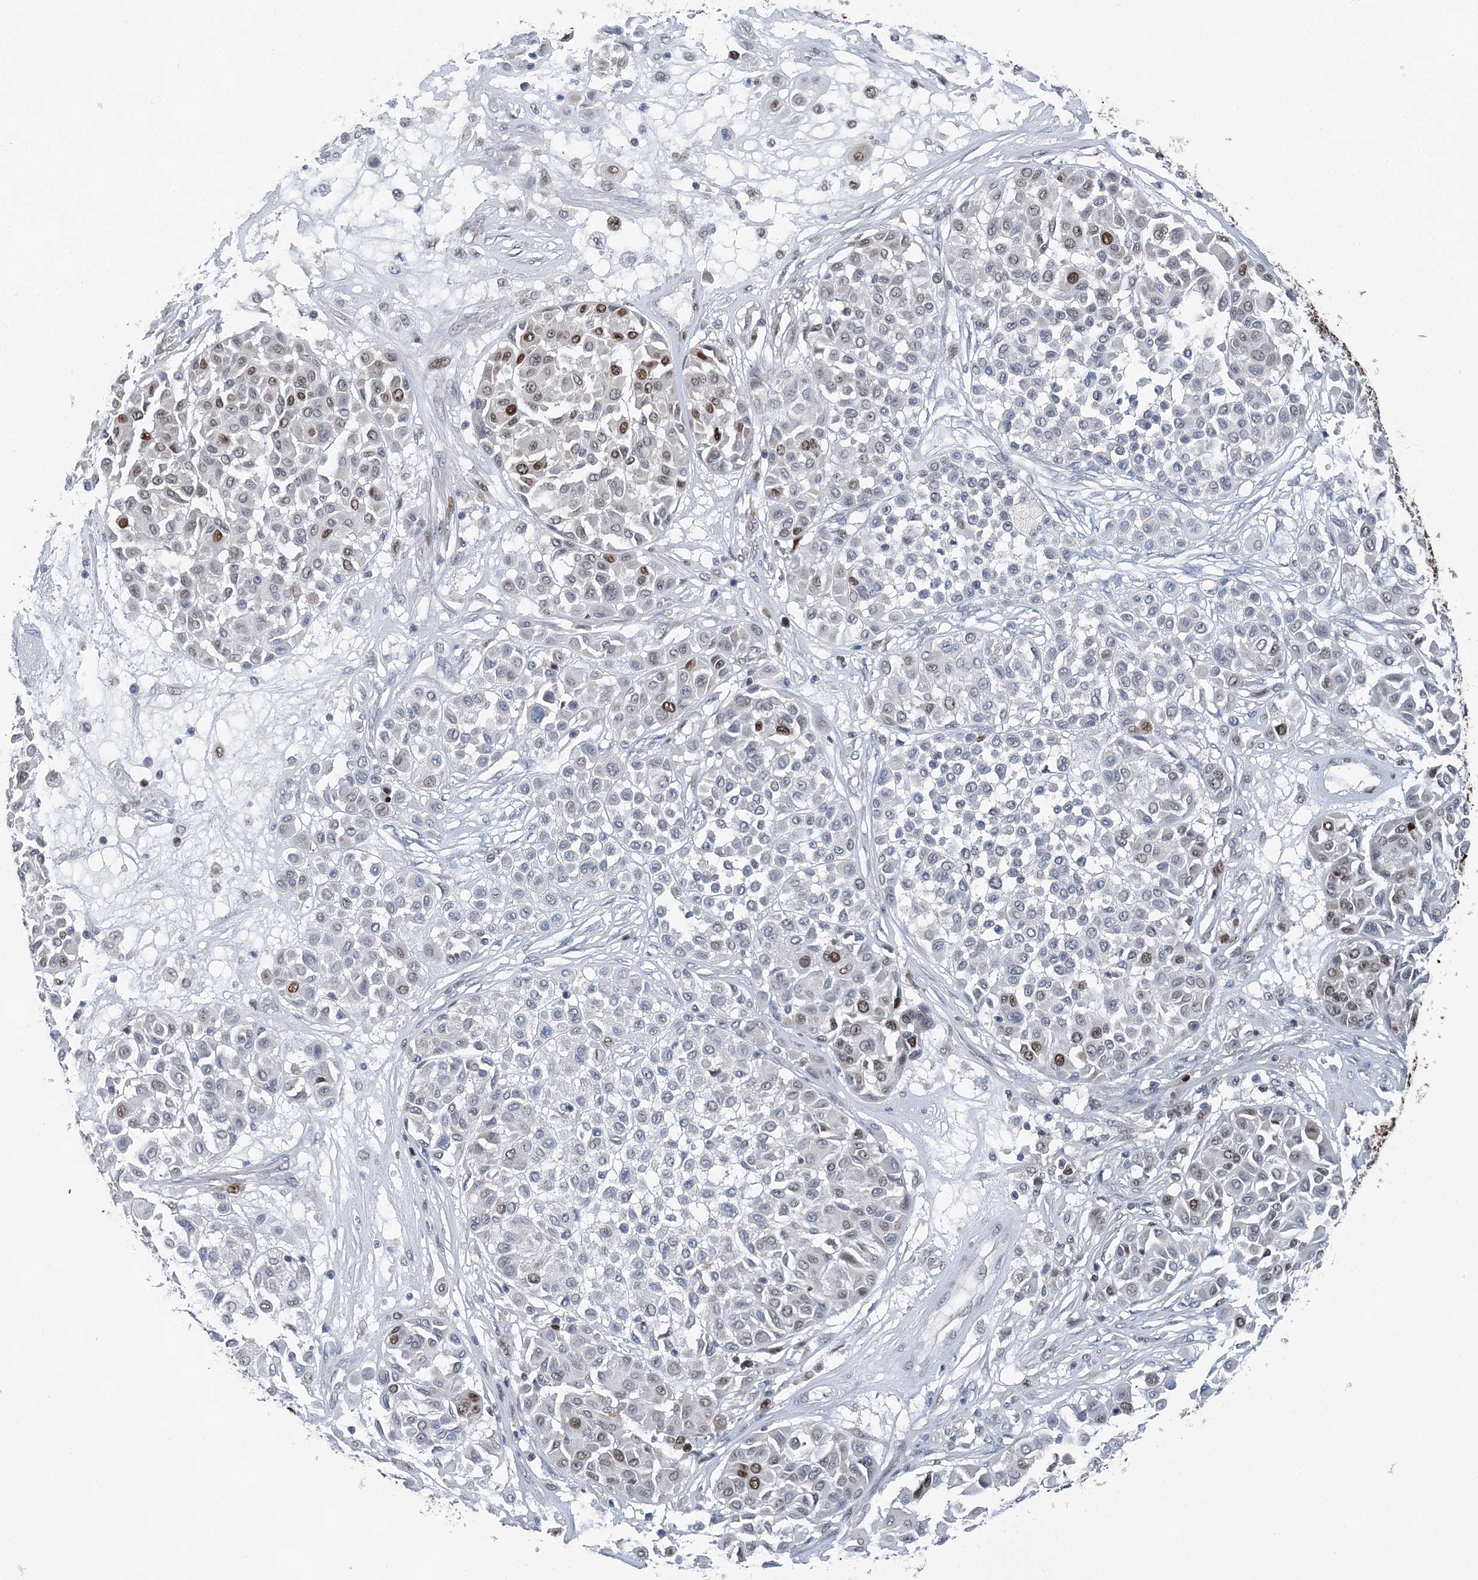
{"staining": {"intensity": "moderate", "quantity": "<25%", "location": "nuclear"}, "tissue": "melanoma", "cell_type": "Tumor cells", "image_type": "cancer", "snomed": [{"axis": "morphology", "description": "Malignant melanoma, Metastatic site"}, {"axis": "topography", "description": "Soft tissue"}], "caption": "Protein analysis of melanoma tissue displays moderate nuclear staining in about <25% of tumor cells.", "gene": "HAT1", "patient": {"sex": "male", "age": 41}}